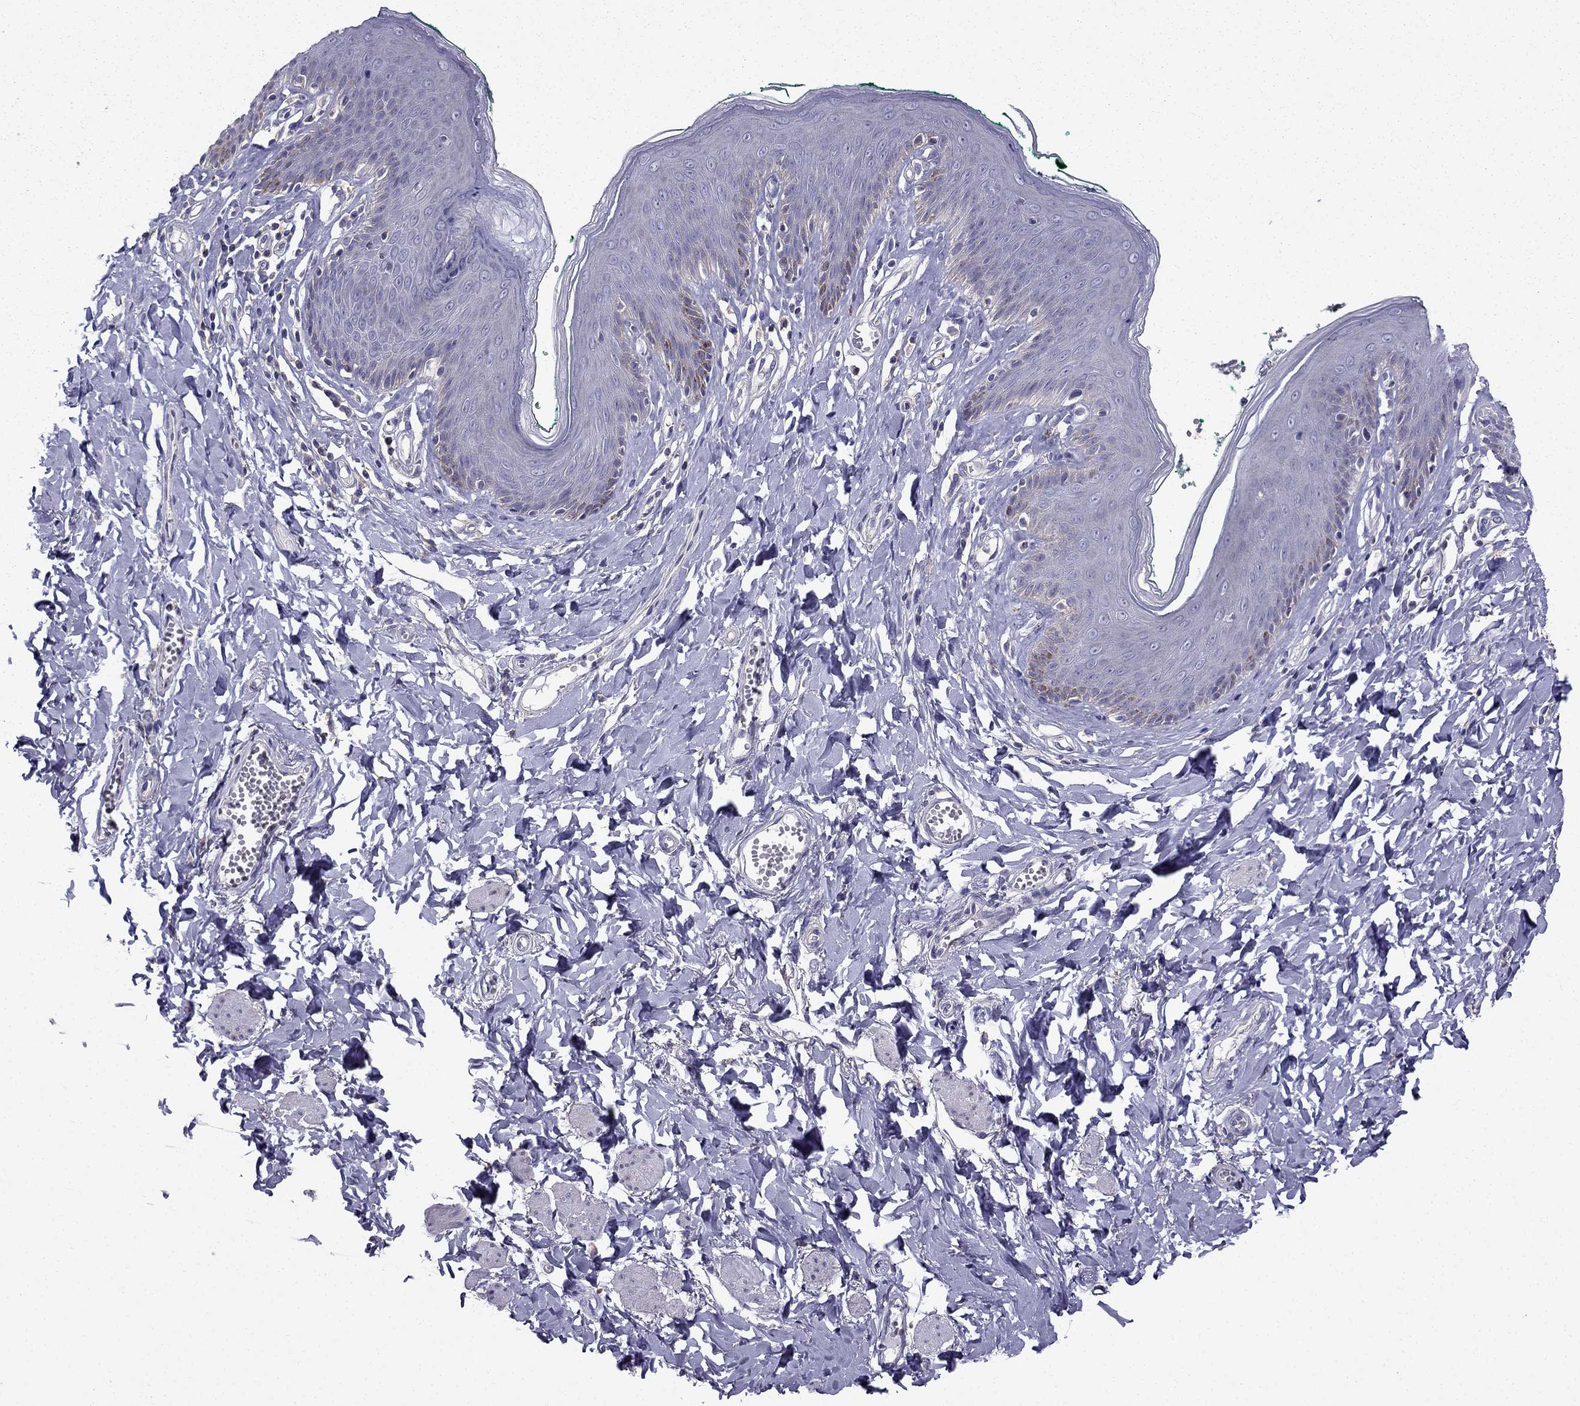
{"staining": {"intensity": "negative", "quantity": "none", "location": "none"}, "tissue": "skin", "cell_type": "Epidermal cells", "image_type": "normal", "snomed": [{"axis": "morphology", "description": "Normal tissue, NOS"}, {"axis": "topography", "description": "Vulva"}], "caption": "IHC image of unremarkable skin: human skin stained with DAB (3,3'-diaminobenzidine) reveals no significant protein expression in epidermal cells.", "gene": "AS3MT", "patient": {"sex": "female", "age": 66}}